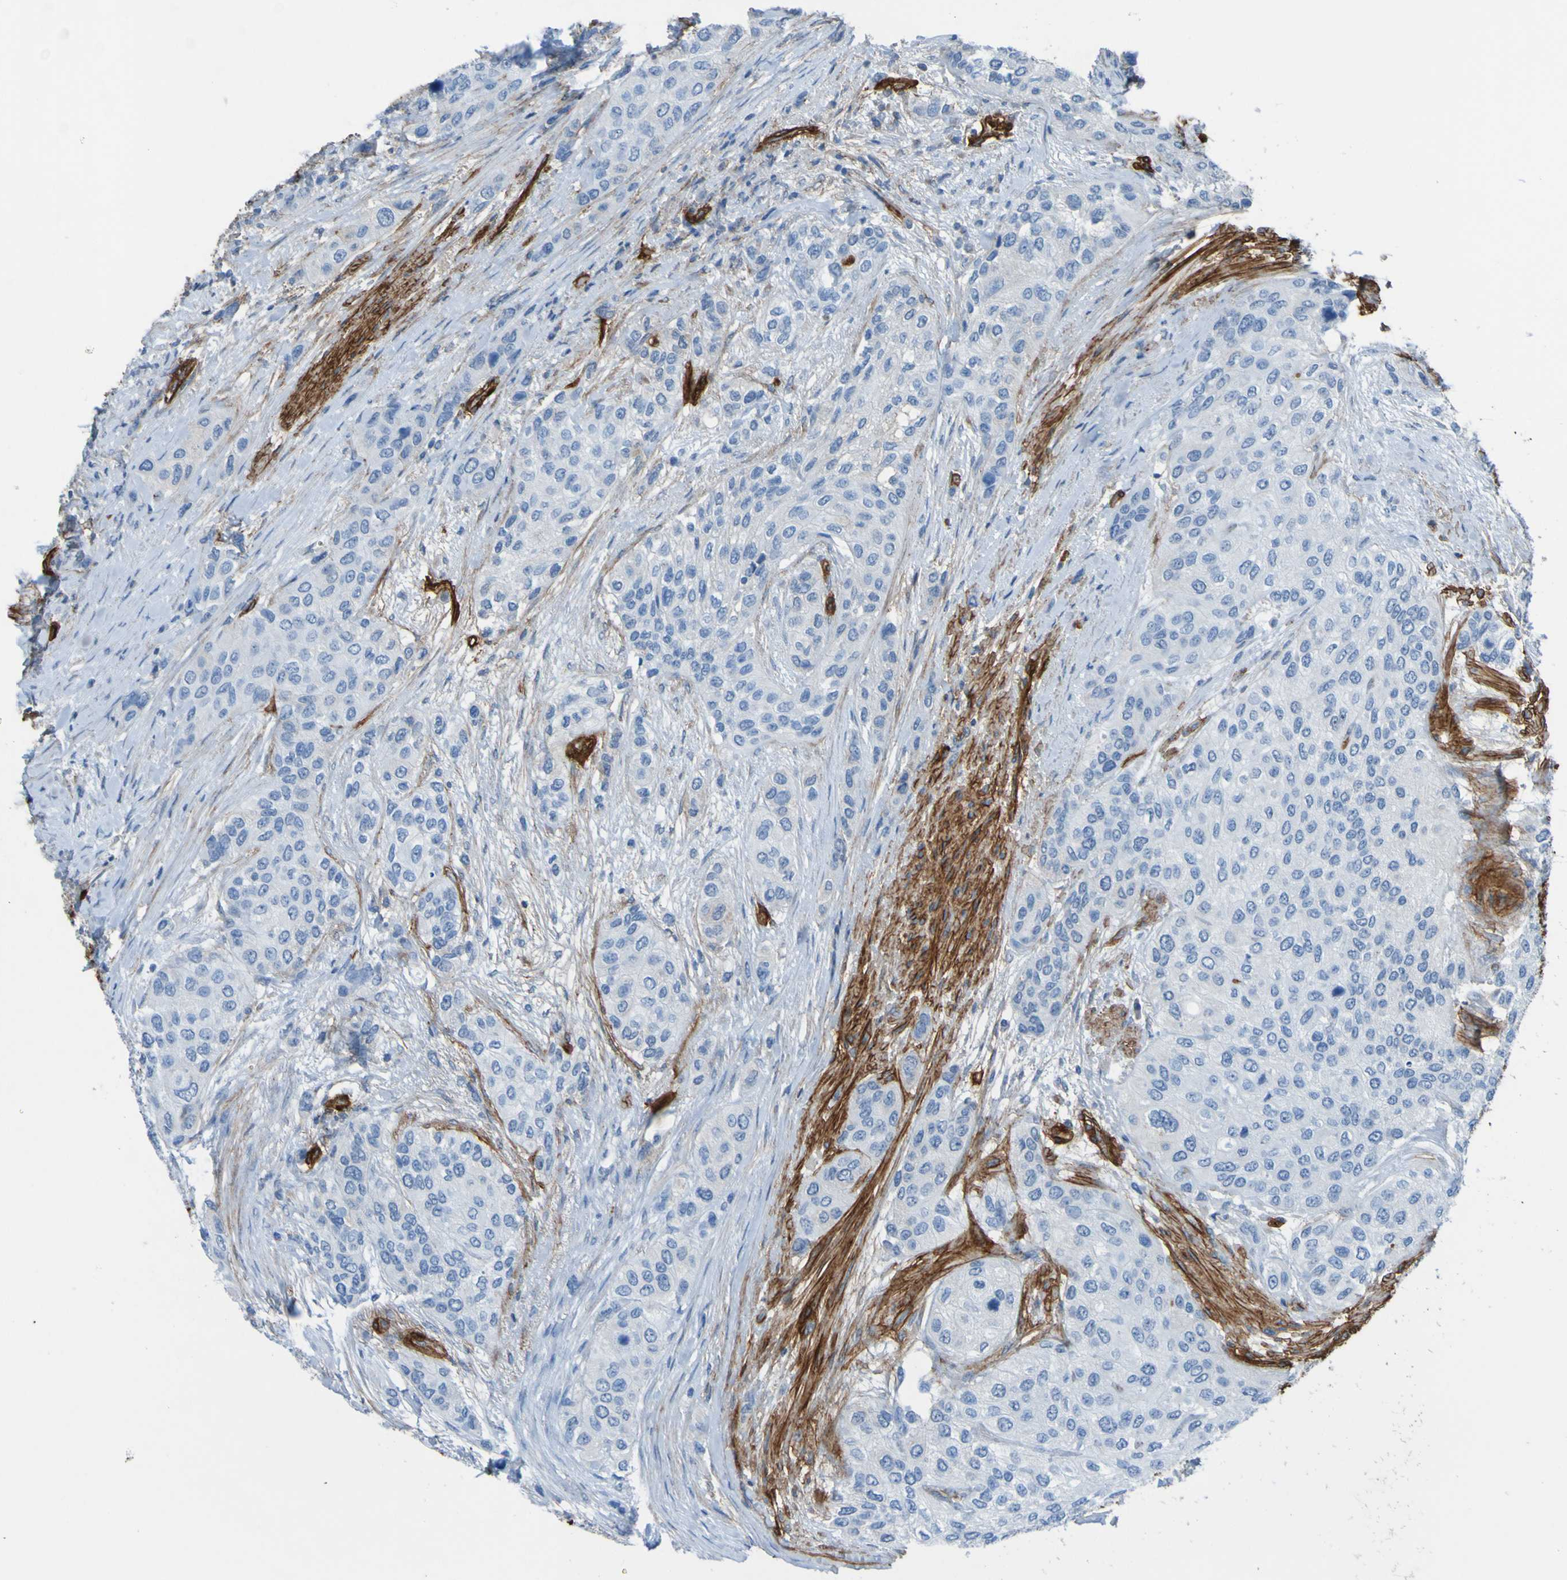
{"staining": {"intensity": "negative", "quantity": "none", "location": "none"}, "tissue": "urothelial cancer", "cell_type": "Tumor cells", "image_type": "cancer", "snomed": [{"axis": "morphology", "description": "Urothelial carcinoma, High grade"}, {"axis": "topography", "description": "Urinary bladder"}], "caption": "Tumor cells show no significant expression in urothelial carcinoma (high-grade). The staining was performed using DAB to visualize the protein expression in brown, while the nuclei were stained in blue with hematoxylin (Magnification: 20x).", "gene": "COL4A2", "patient": {"sex": "female", "age": 56}}